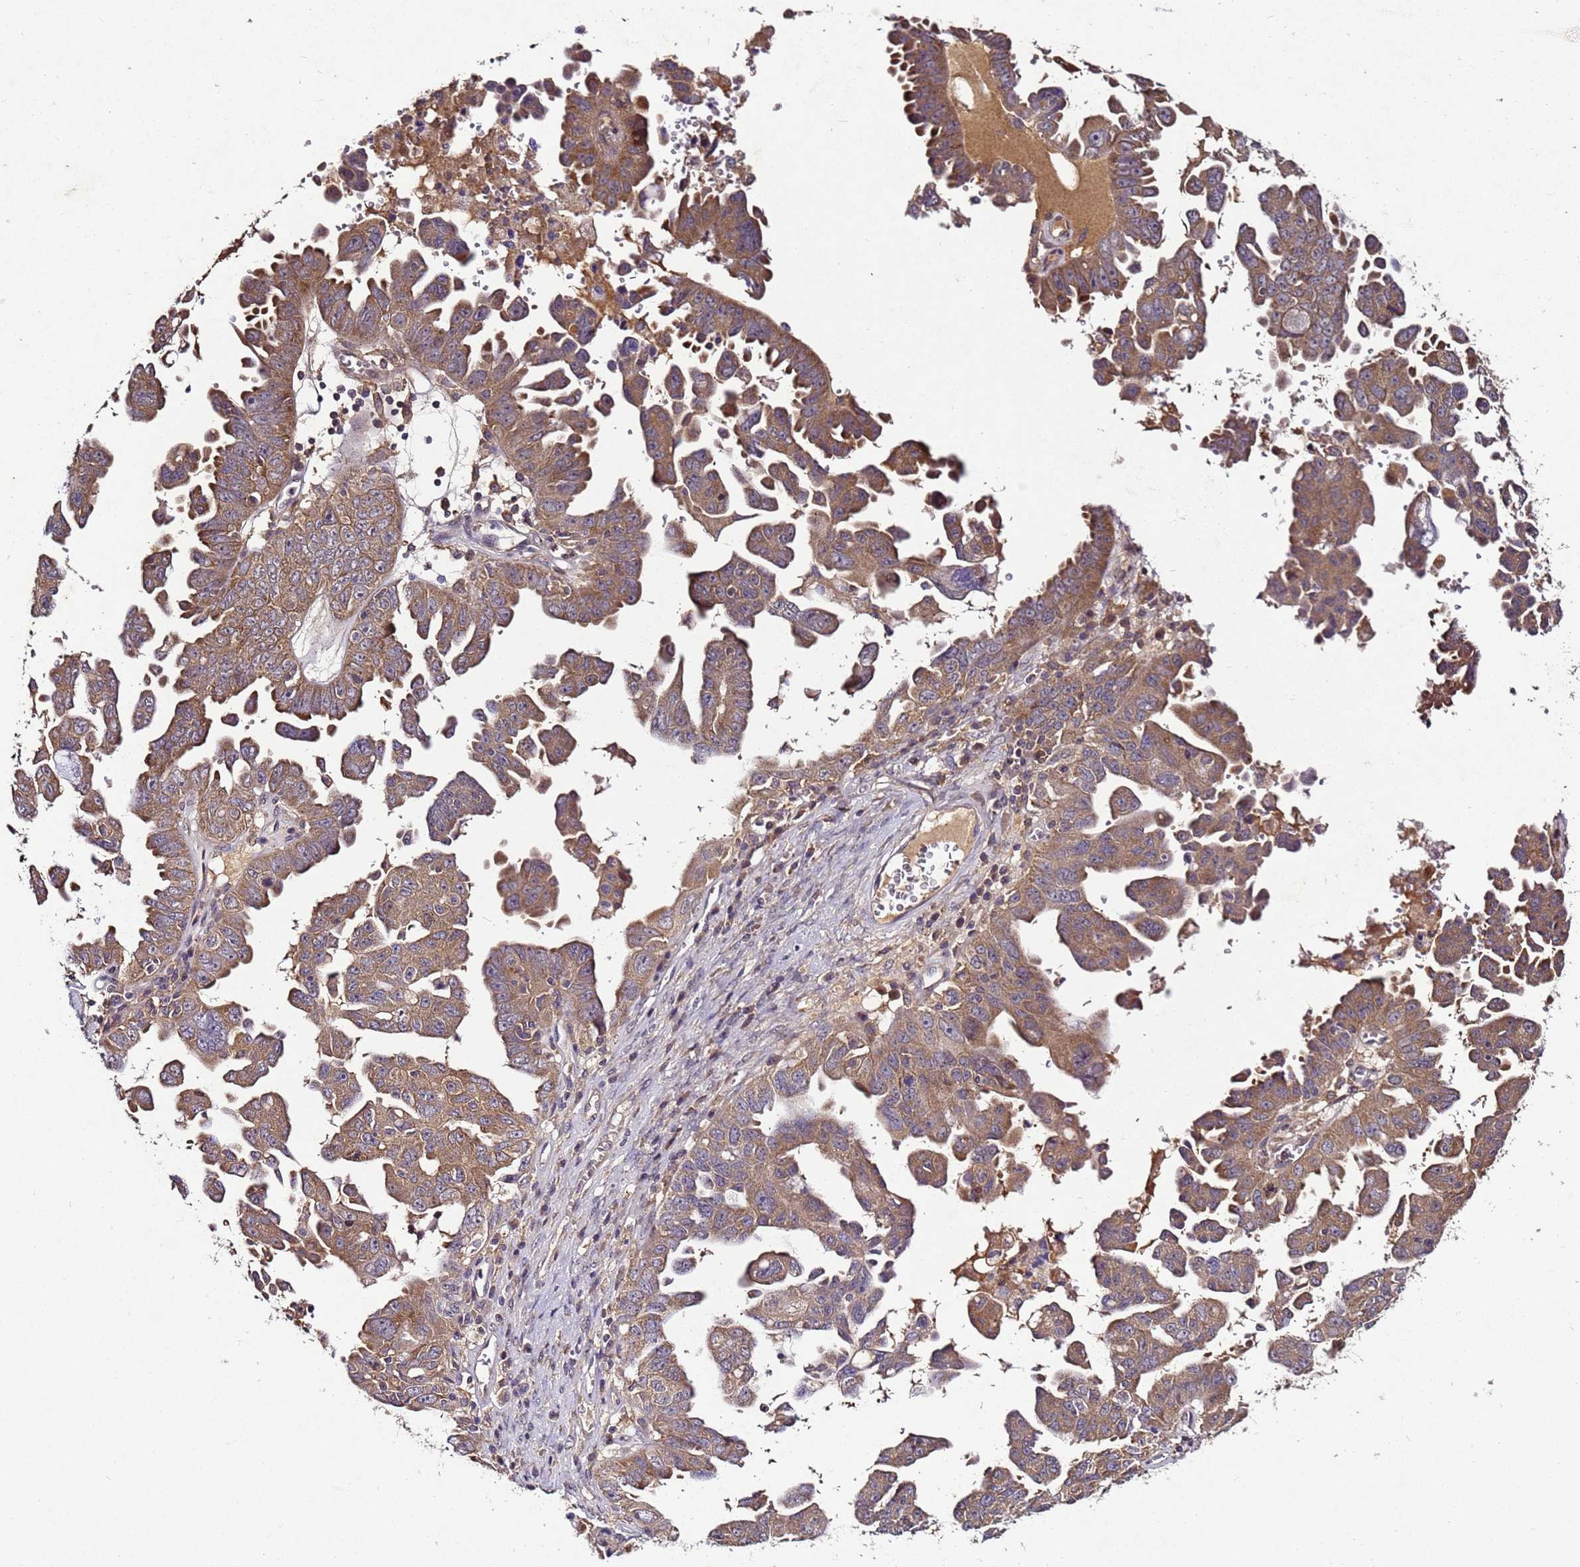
{"staining": {"intensity": "moderate", "quantity": ">75%", "location": "cytoplasmic/membranous"}, "tissue": "ovarian cancer", "cell_type": "Tumor cells", "image_type": "cancer", "snomed": [{"axis": "morphology", "description": "Carcinoma, endometroid"}, {"axis": "topography", "description": "Ovary"}], "caption": "Tumor cells exhibit medium levels of moderate cytoplasmic/membranous expression in approximately >75% of cells in endometroid carcinoma (ovarian).", "gene": "ANKRD17", "patient": {"sex": "female", "age": 62}}